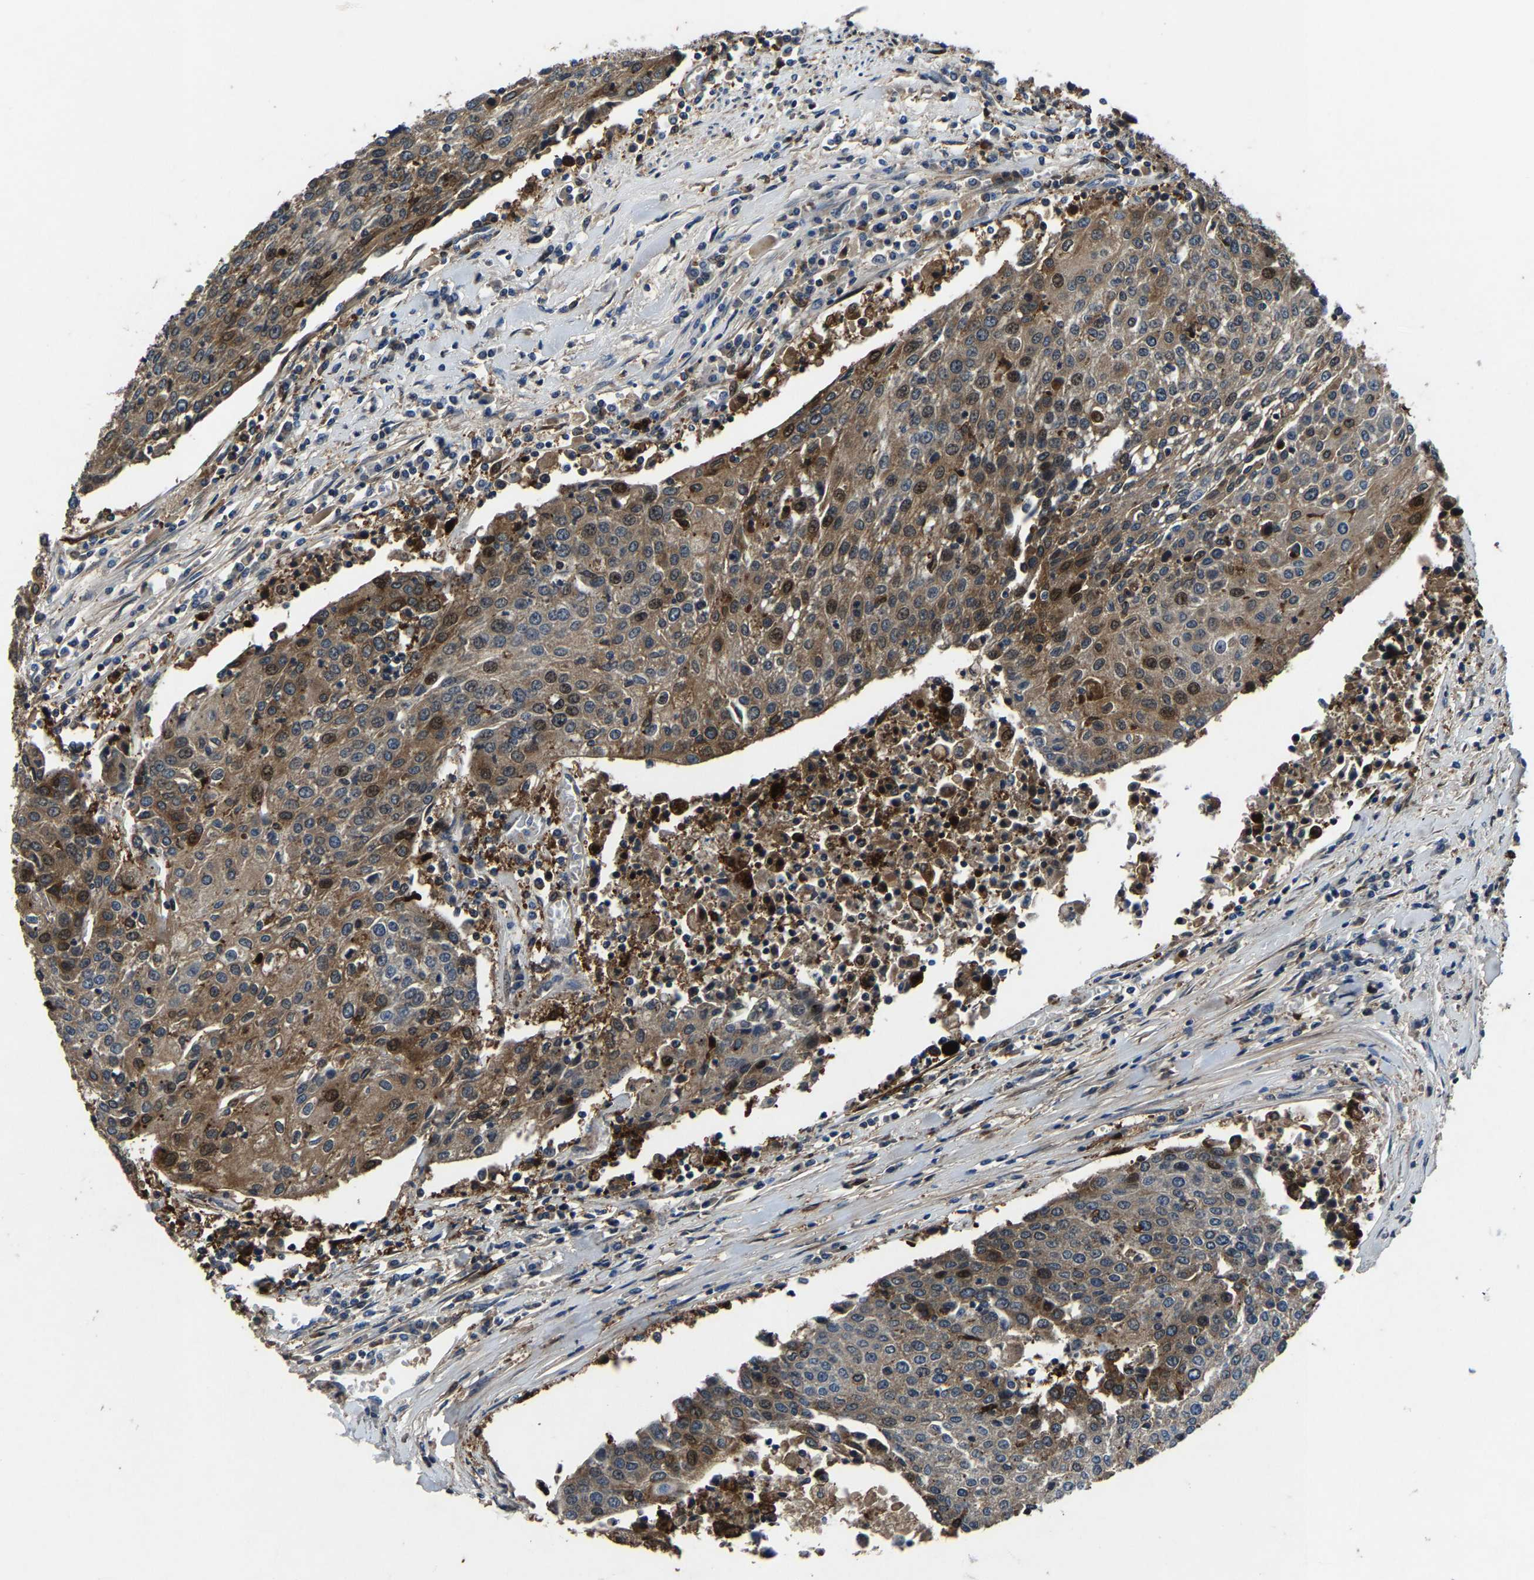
{"staining": {"intensity": "moderate", "quantity": ">75%", "location": "cytoplasmic/membranous"}, "tissue": "urothelial cancer", "cell_type": "Tumor cells", "image_type": "cancer", "snomed": [{"axis": "morphology", "description": "Urothelial carcinoma, High grade"}, {"axis": "topography", "description": "Urinary bladder"}], "caption": "Protein expression analysis of high-grade urothelial carcinoma reveals moderate cytoplasmic/membranous staining in approximately >75% of tumor cells.", "gene": "PCNX2", "patient": {"sex": "female", "age": 85}}